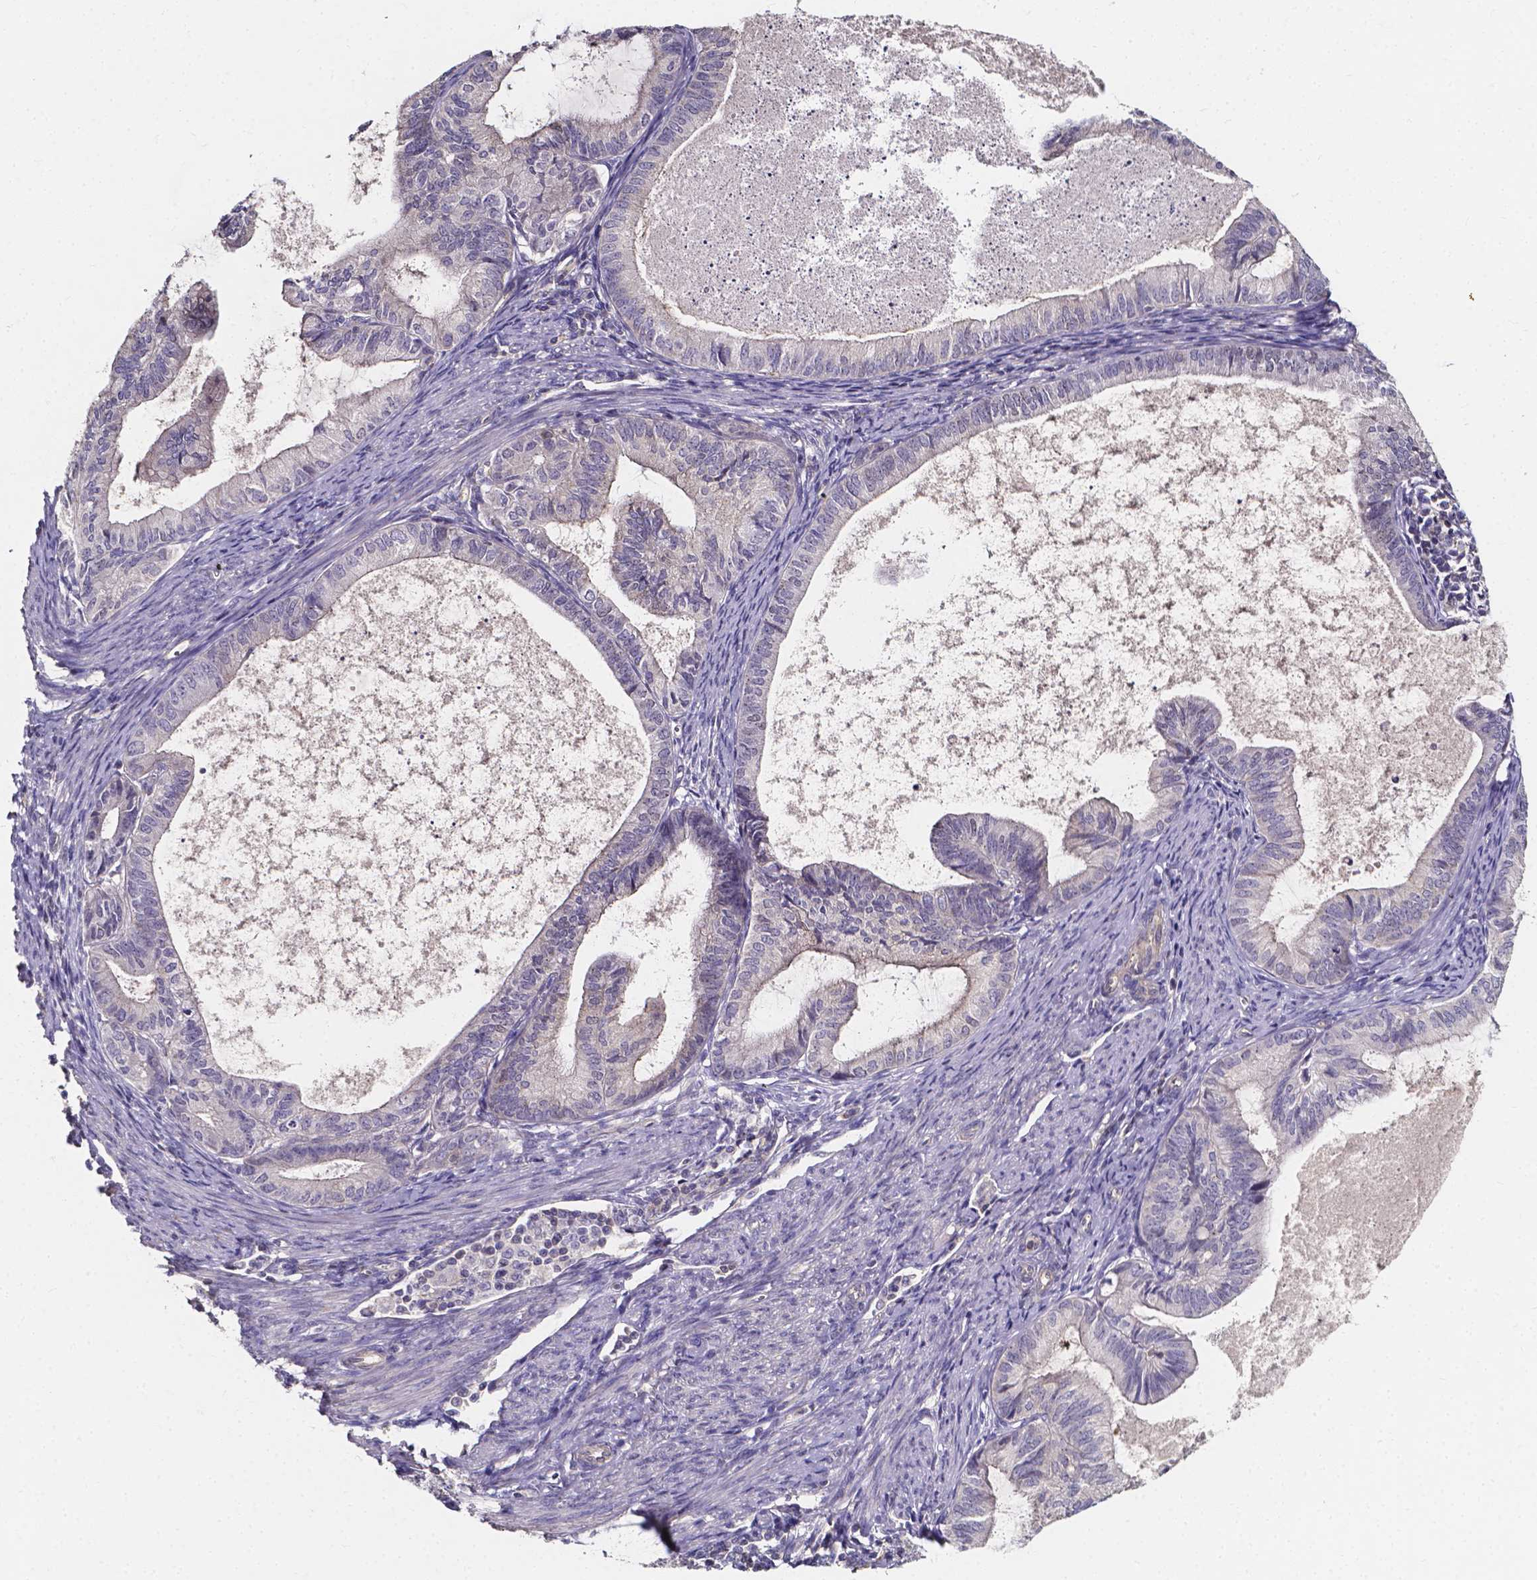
{"staining": {"intensity": "weak", "quantity": "<25%", "location": "cytoplasmic/membranous"}, "tissue": "endometrial cancer", "cell_type": "Tumor cells", "image_type": "cancer", "snomed": [{"axis": "morphology", "description": "Adenocarcinoma, NOS"}, {"axis": "topography", "description": "Endometrium"}], "caption": "Endometrial cancer was stained to show a protein in brown. There is no significant expression in tumor cells.", "gene": "THEMIS", "patient": {"sex": "female", "age": 86}}